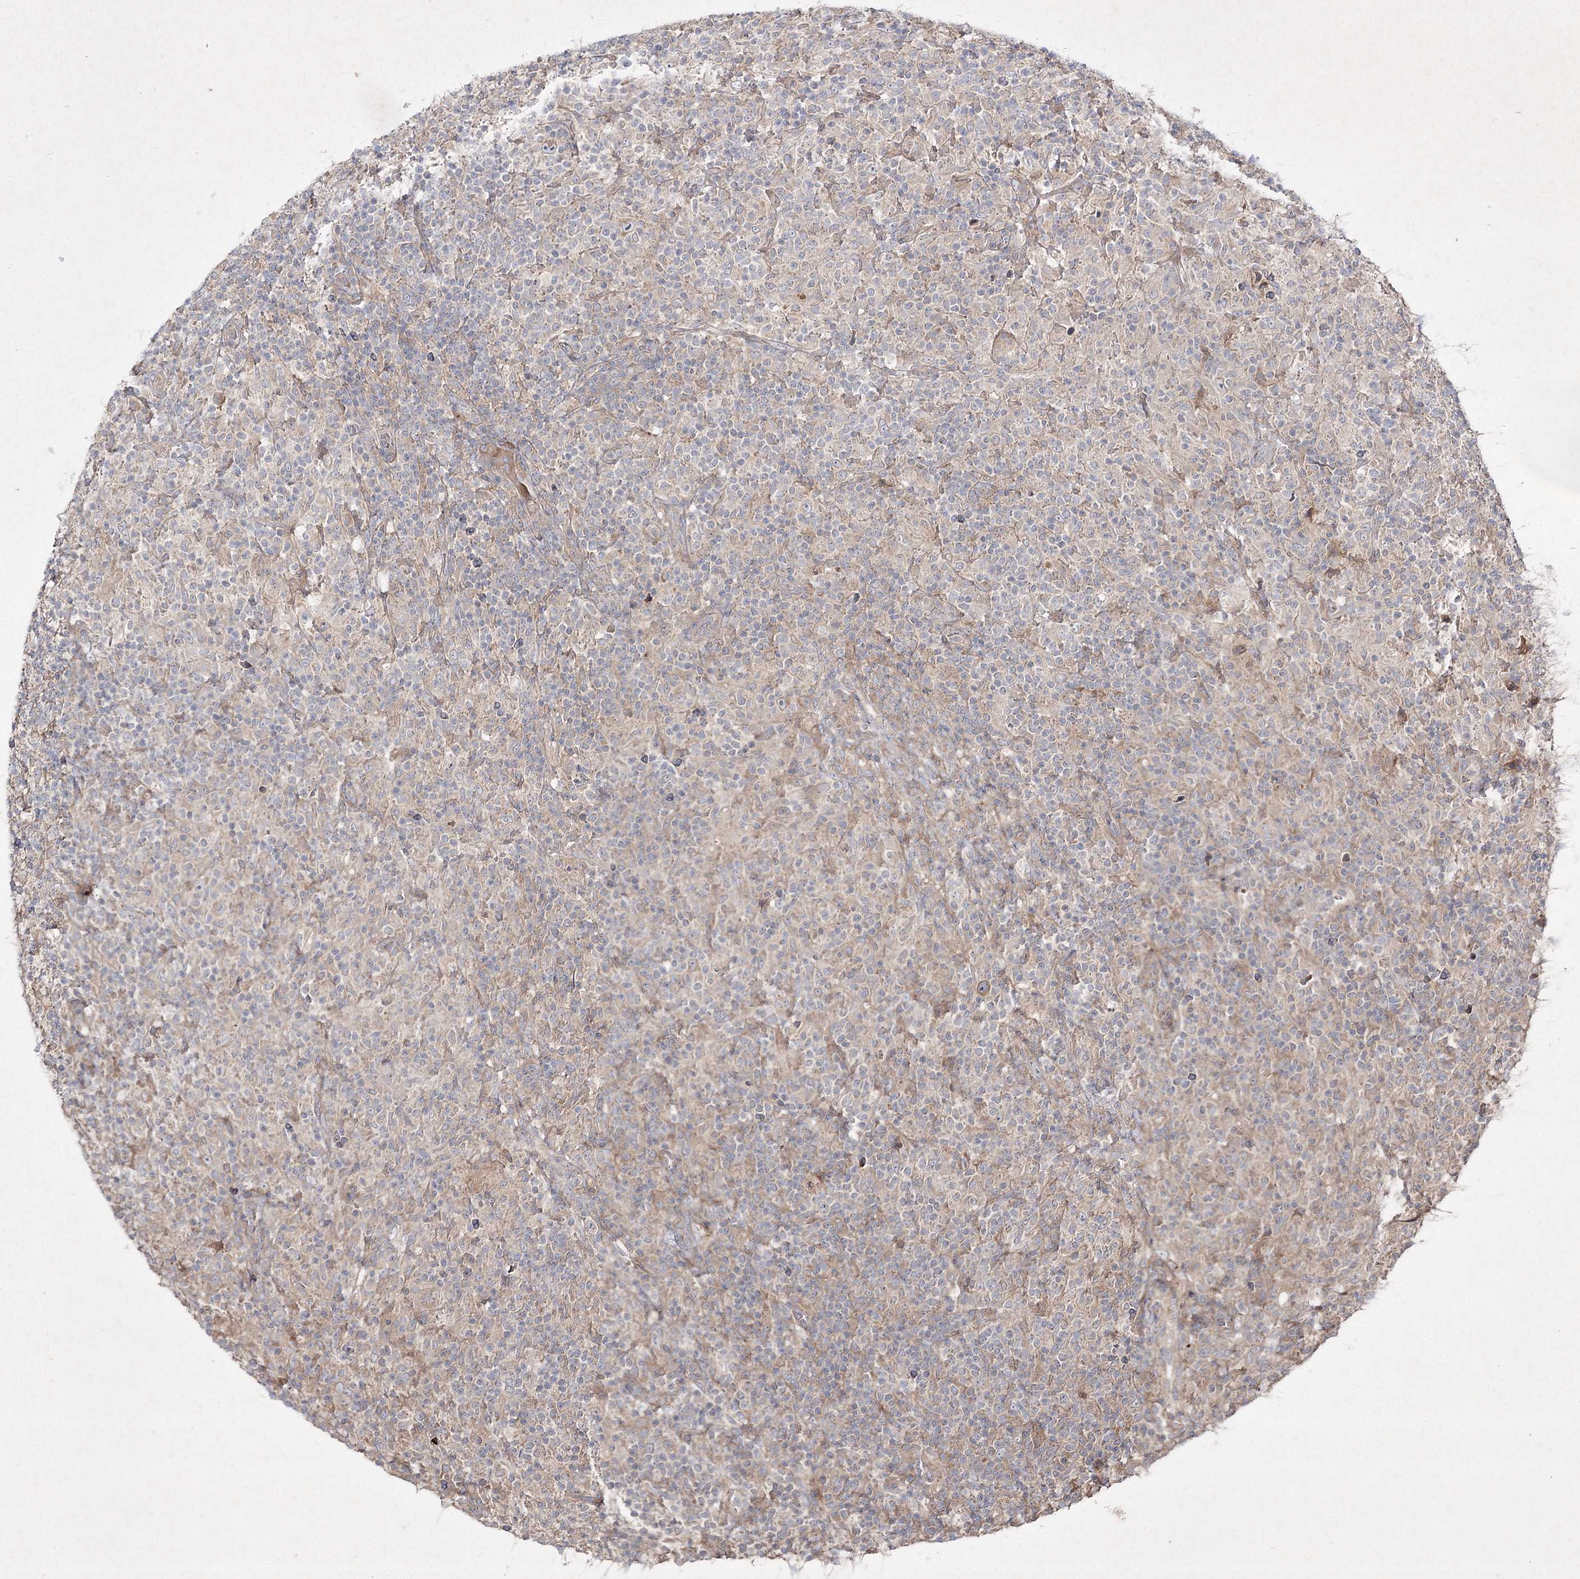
{"staining": {"intensity": "weak", "quantity": ">75%", "location": "cytoplasmic/membranous"}, "tissue": "lymphoma", "cell_type": "Tumor cells", "image_type": "cancer", "snomed": [{"axis": "morphology", "description": "Hodgkin's disease, NOS"}, {"axis": "topography", "description": "Lymph node"}], "caption": "About >75% of tumor cells in lymphoma demonstrate weak cytoplasmic/membranous protein positivity as visualized by brown immunohistochemical staining.", "gene": "CIB2", "patient": {"sex": "male", "age": 70}}